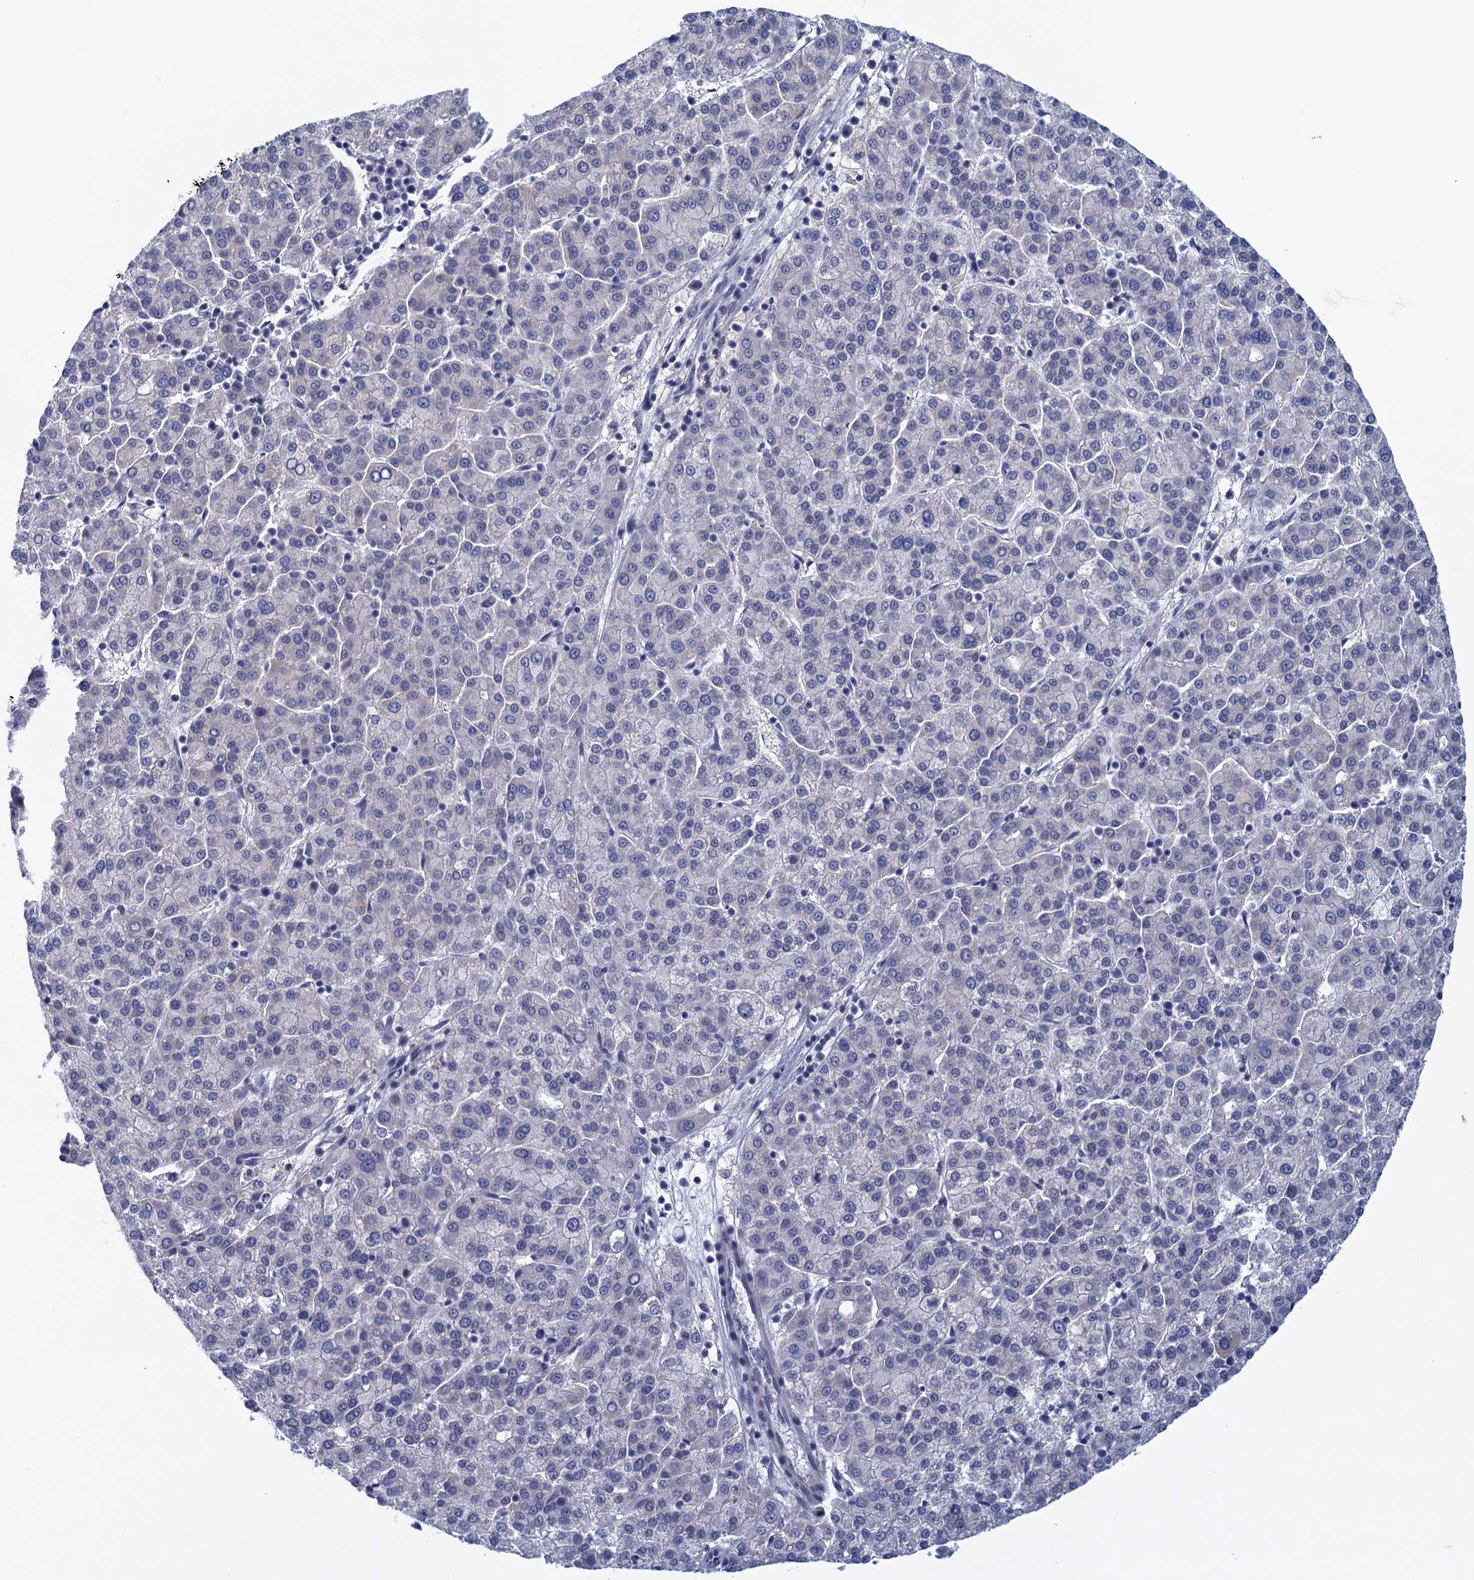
{"staining": {"intensity": "negative", "quantity": "none", "location": "none"}, "tissue": "liver cancer", "cell_type": "Tumor cells", "image_type": "cancer", "snomed": [{"axis": "morphology", "description": "Carcinoma, Hepatocellular, NOS"}, {"axis": "topography", "description": "Liver"}], "caption": "Protein analysis of liver hepatocellular carcinoma reveals no significant expression in tumor cells. (DAB (3,3'-diaminobenzidine) IHC with hematoxylin counter stain).", "gene": "SCEL", "patient": {"sex": "female", "age": 58}}